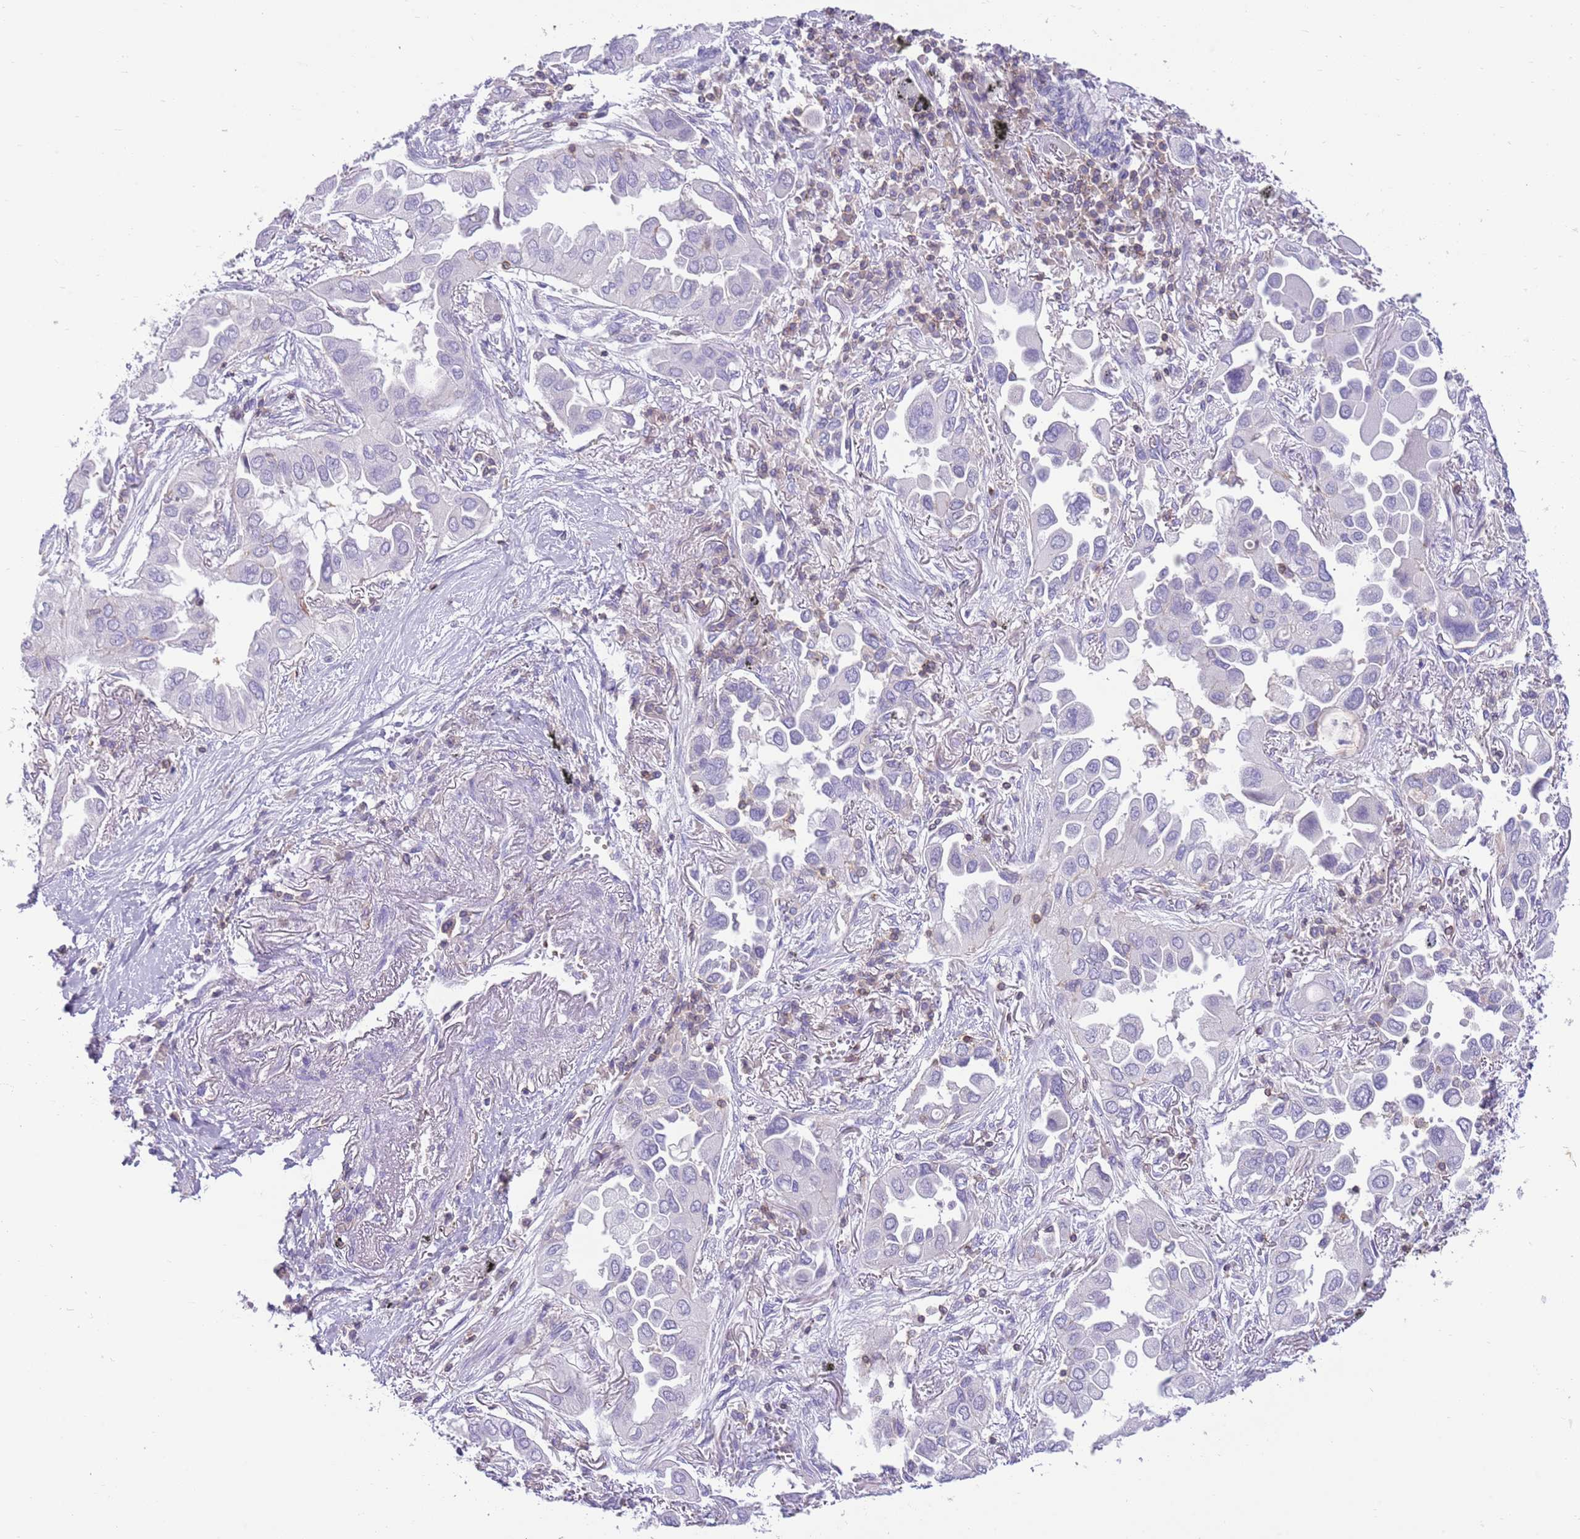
{"staining": {"intensity": "negative", "quantity": "none", "location": "none"}, "tissue": "lung cancer", "cell_type": "Tumor cells", "image_type": "cancer", "snomed": [{"axis": "morphology", "description": "Adenocarcinoma, NOS"}, {"axis": "topography", "description": "Lung"}], "caption": "Lung cancer (adenocarcinoma) stained for a protein using immunohistochemistry shows no expression tumor cells.", "gene": "OR4Q3", "patient": {"sex": "female", "age": 76}}